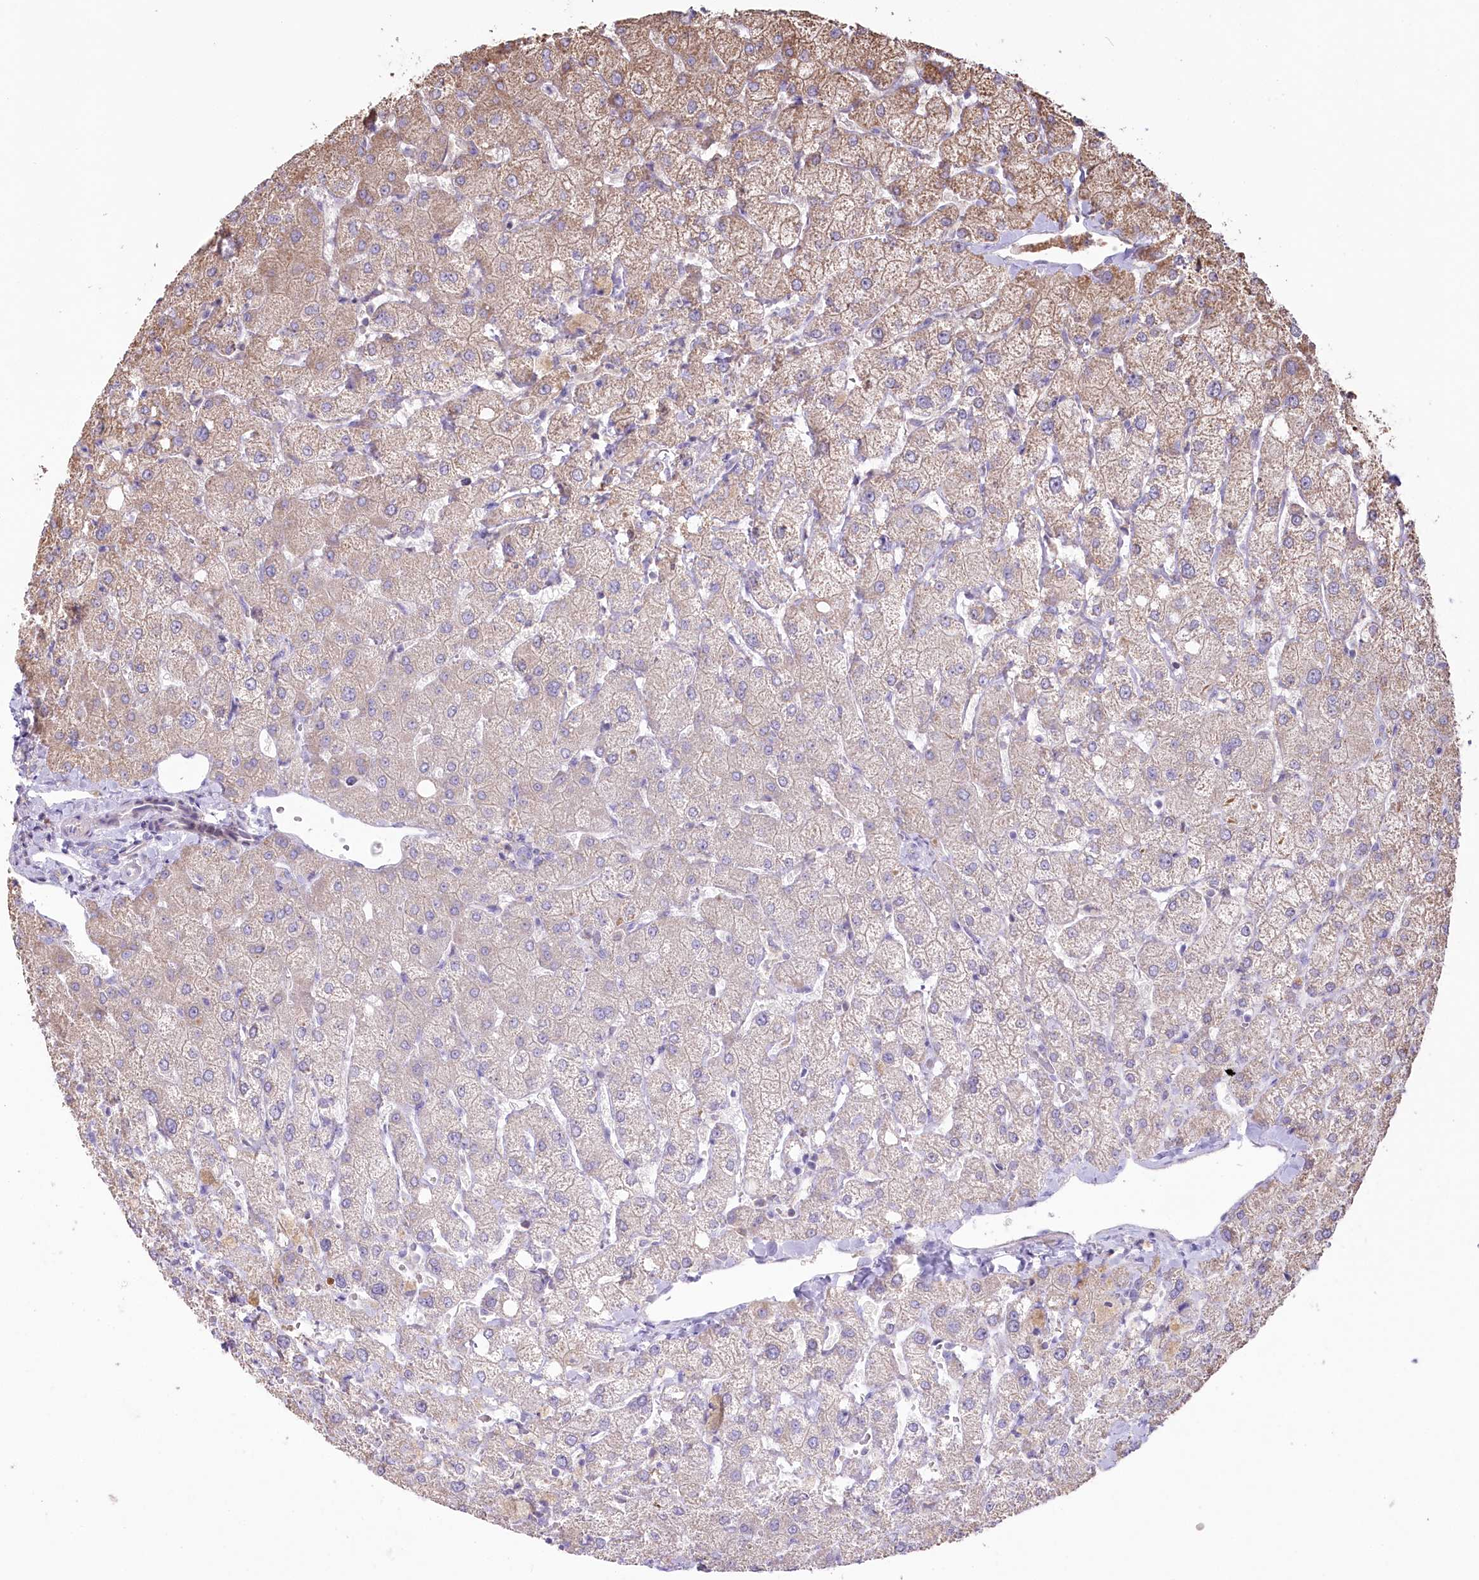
{"staining": {"intensity": "negative", "quantity": "none", "location": "none"}, "tissue": "liver", "cell_type": "Cholangiocytes", "image_type": "normal", "snomed": [{"axis": "morphology", "description": "Normal tissue, NOS"}, {"axis": "topography", "description": "Liver"}], "caption": "Immunohistochemistry (IHC) image of normal liver: liver stained with DAB (3,3'-diaminobenzidine) demonstrates no significant protein expression in cholangiocytes. (Stains: DAB immunohistochemistry with hematoxylin counter stain, Microscopy: brightfield microscopy at high magnification).", "gene": "SLC6A11", "patient": {"sex": "female", "age": 54}}